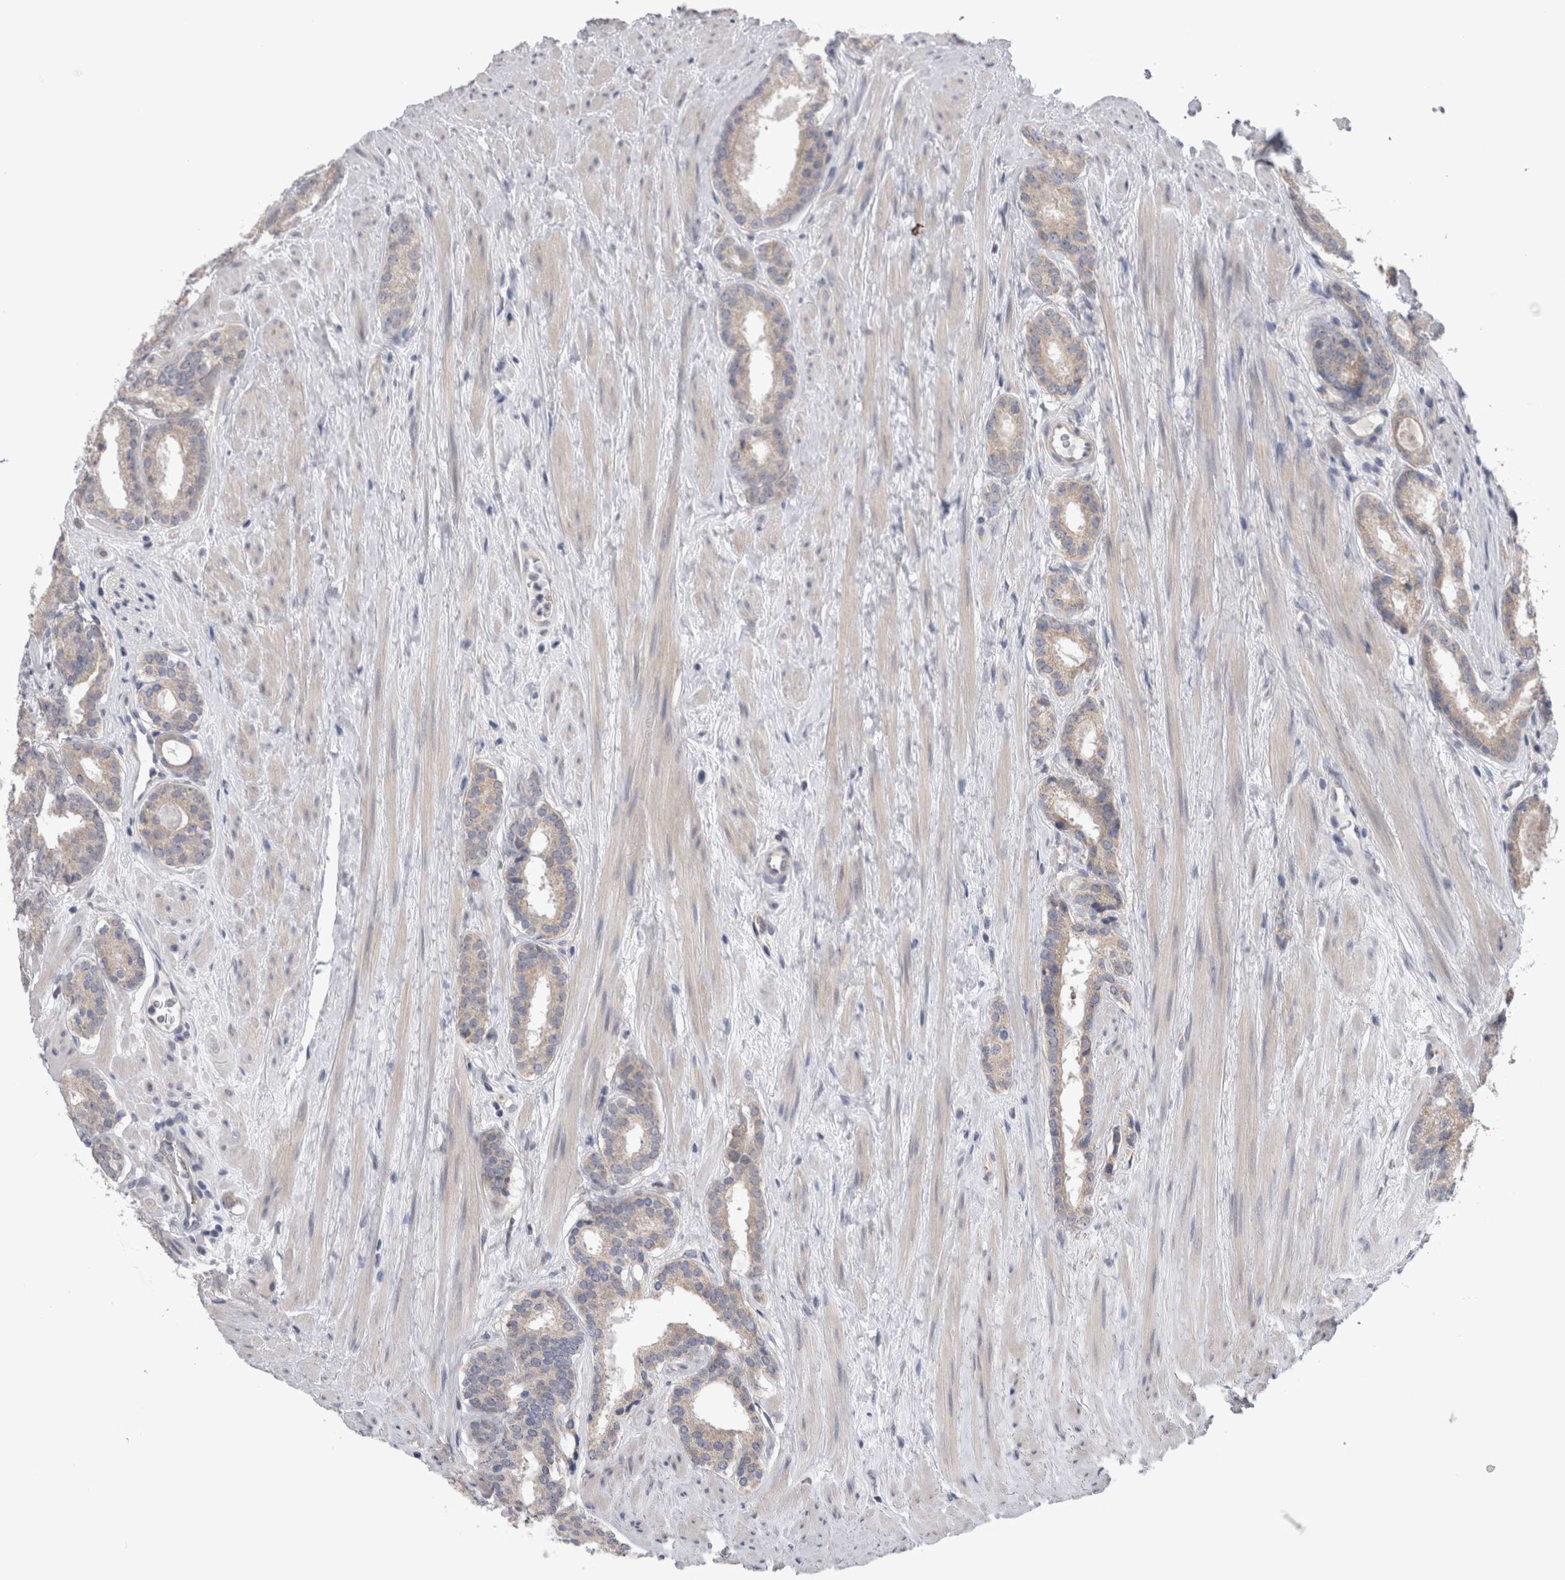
{"staining": {"intensity": "weak", "quantity": "25%-75%", "location": "cytoplasmic/membranous"}, "tissue": "prostate cancer", "cell_type": "Tumor cells", "image_type": "cancer", "snomed": [{"axis": "morphology", "description": "Adenocarcinoma, Low grade"}, {"axis": "topography", "description": "Prostate"}], "caption": "Immunohistochemical staining of prostate cancer (low-grade adenocarcinoma) exhibits low levels of weak cytoplasmic/membranous protein staining in approximately 25%-75% of tumor cells.", "gene": "ARHGAP29", "patient": {"sex": "male", "age": 69}}